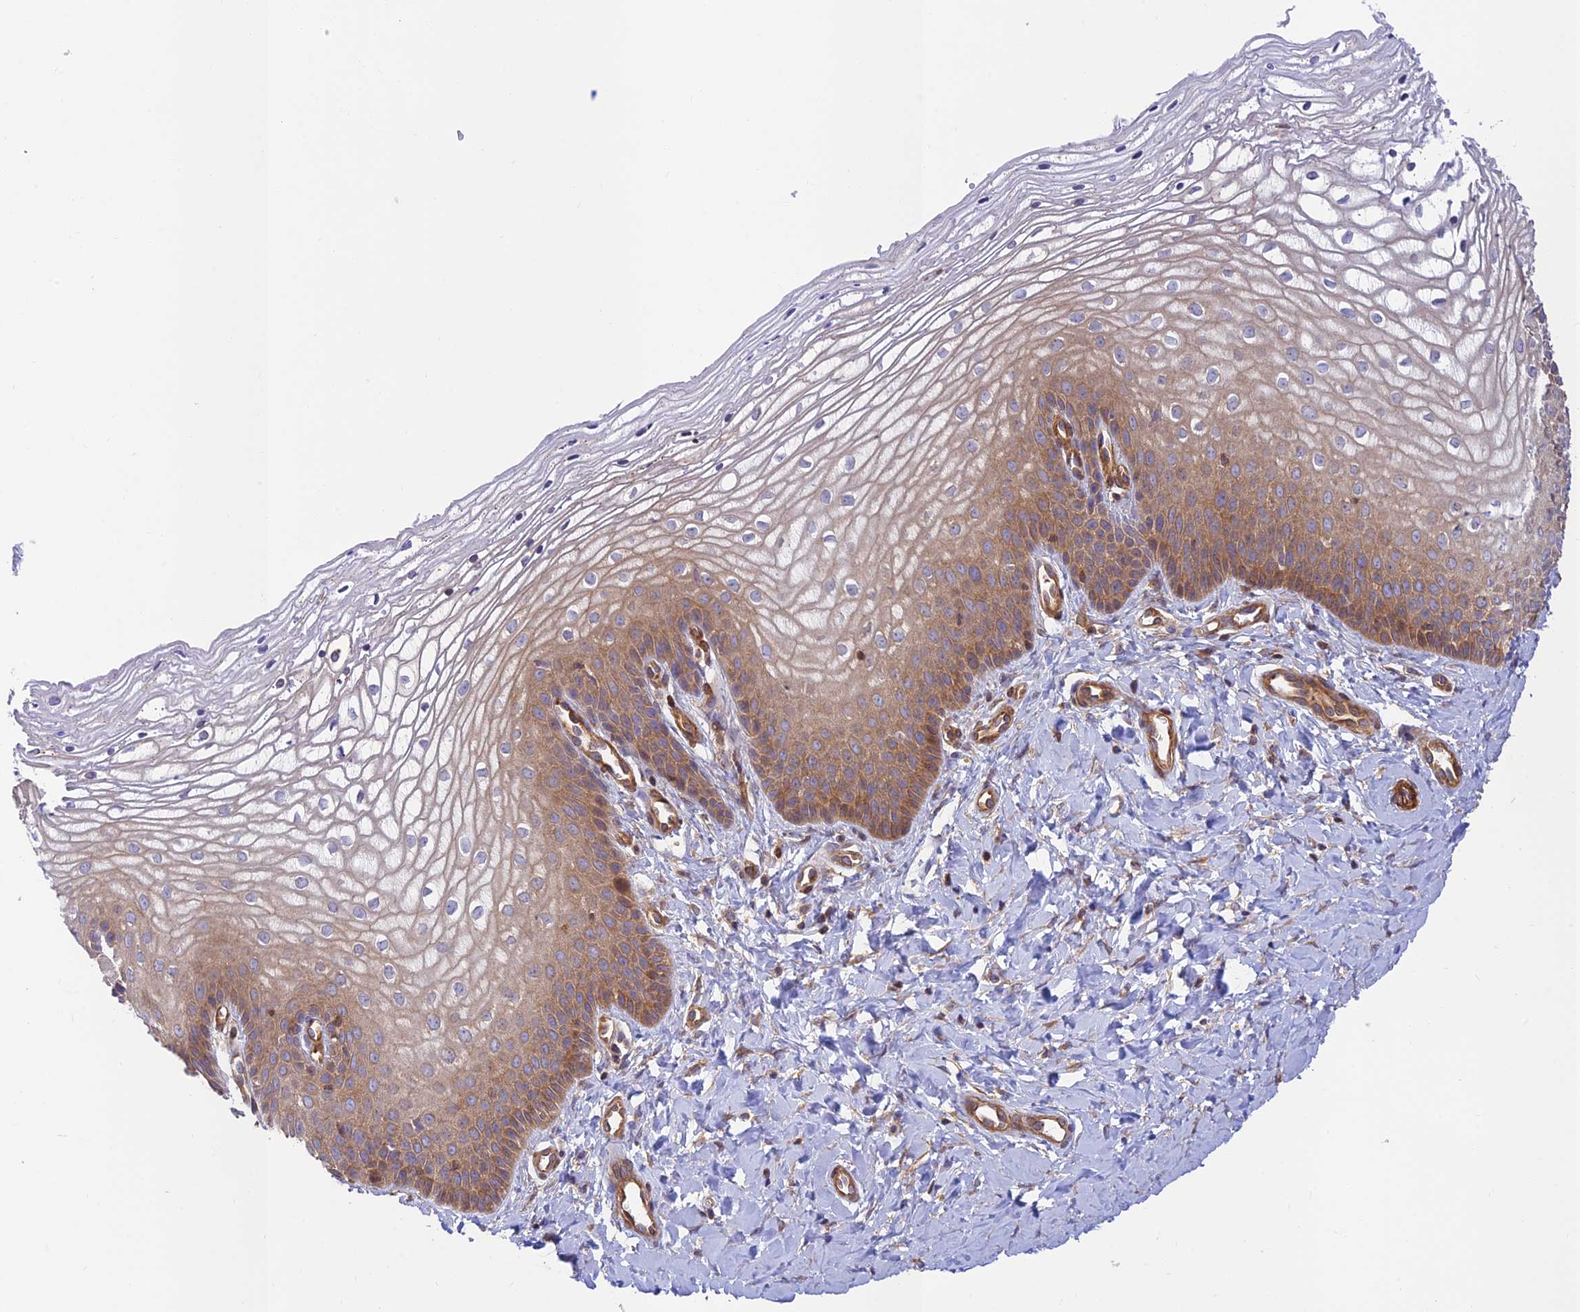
{"staining": {"intensity": "moderate", "quantity": "25%-75%", "location": "cytoplasmic/membranous"}, "tissue": "vagina", "cell_type": "Squamous epithelial cells", "image_type": "normal", "snomed": [{"axis": "morphology", "description": "Normal tissue, NOS"}, {"axis": "topography", "description": "Vagina"}], "caption": "Squamous epithelial cells display medium levels of moderate cytoplasmic/membranous positivity in approximately 25%-75% of cells in normal human vagina. (IHC, brightfield microscopy, high magnification).", "gene": "PPP1R12C", "patient": {"sex": "female", "age": 68}}